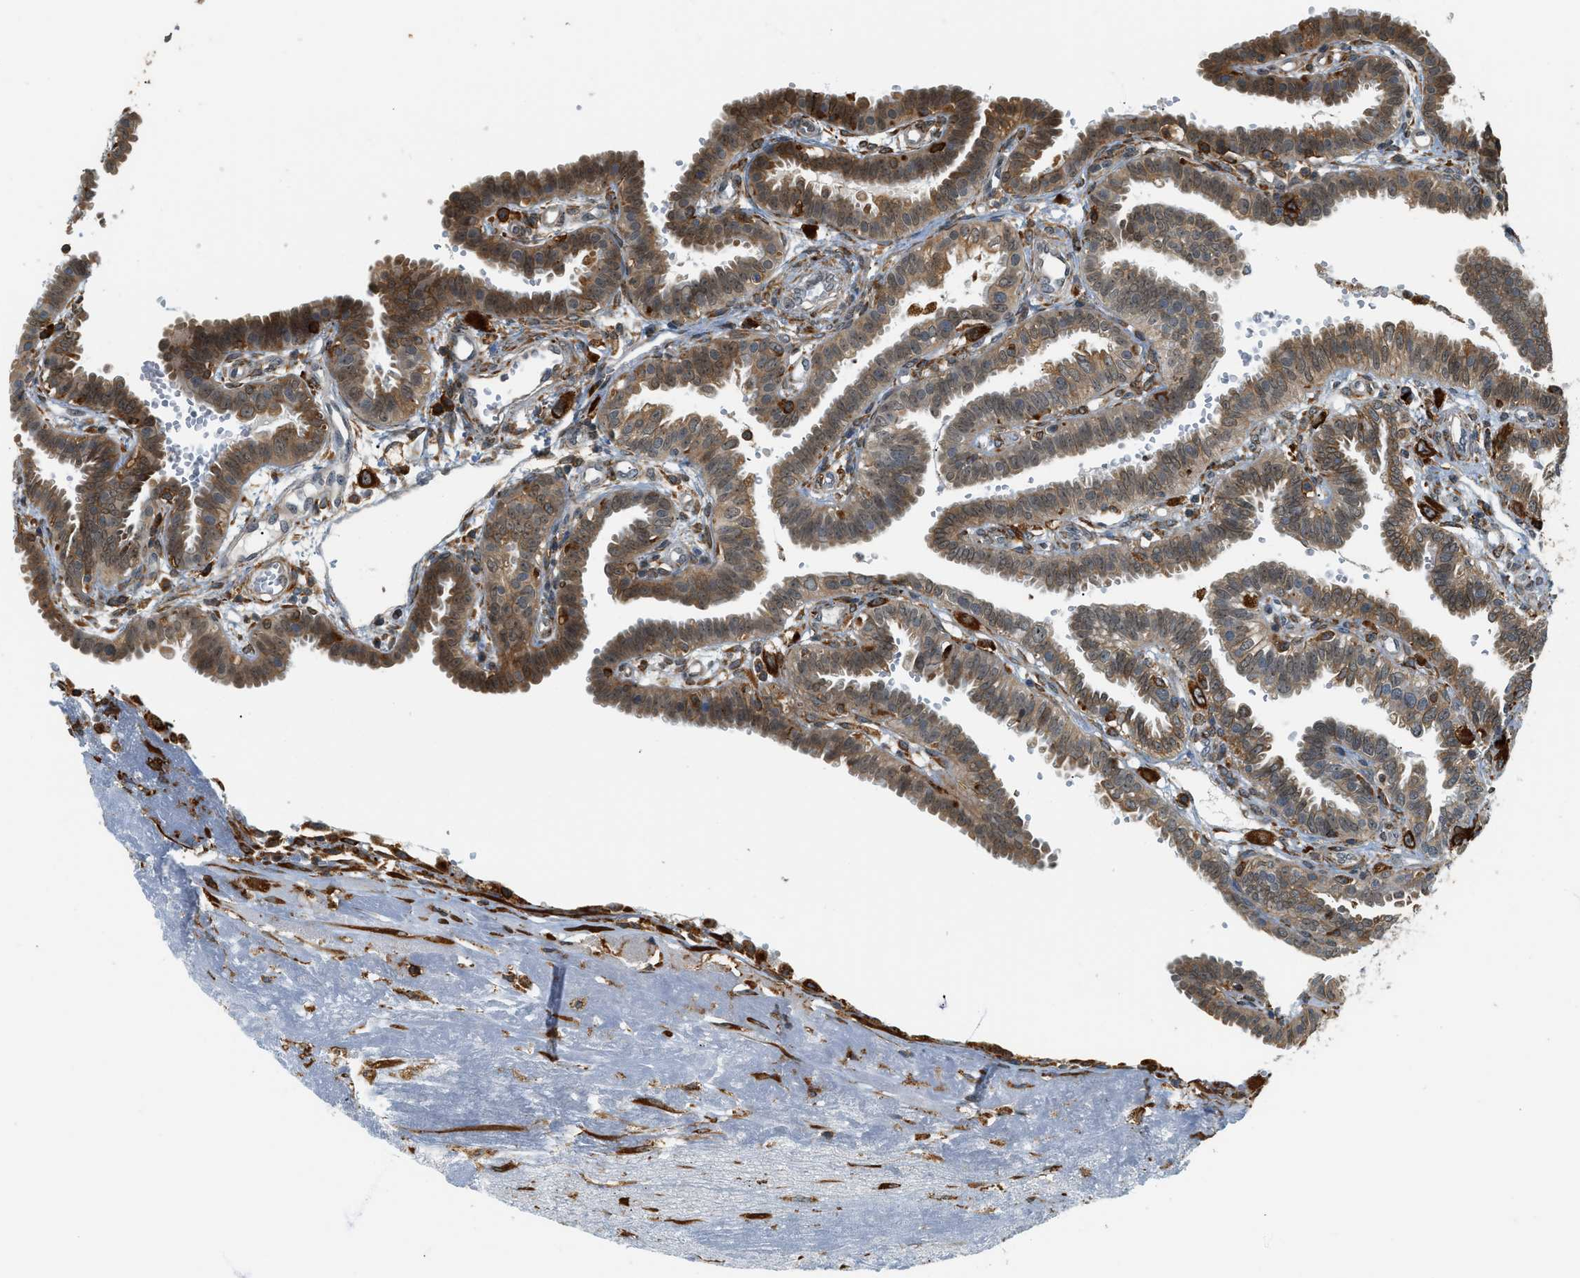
{"staining": {"intensity": "moderate", "quantity": ">75%", "location": "cytoplasmic/membranous,nuclear"}, "tissue": "fallopian tube", "cell_type": "Glandular cells", "image_type": "normal", "snomed": [{"axis": "morphology", "description": "Normal tissue, NOS"}, {"axis": "topography", "description": "Fallopian tube"}, {"axis": "topography", "description": "Placenta"}], "caption": "DAB immunohistochemical staining of normal fallopian tube demonstrates moderate cytoplasmic/membranous,nuclear protein staining in about >75% of glandular cells. Immunohistochemistry (ihc) stains the protein of interest in brown and the nuclei are stained blue.", "gene": "SEMA4D", "patient": {"sex": "female", "age": 34}}